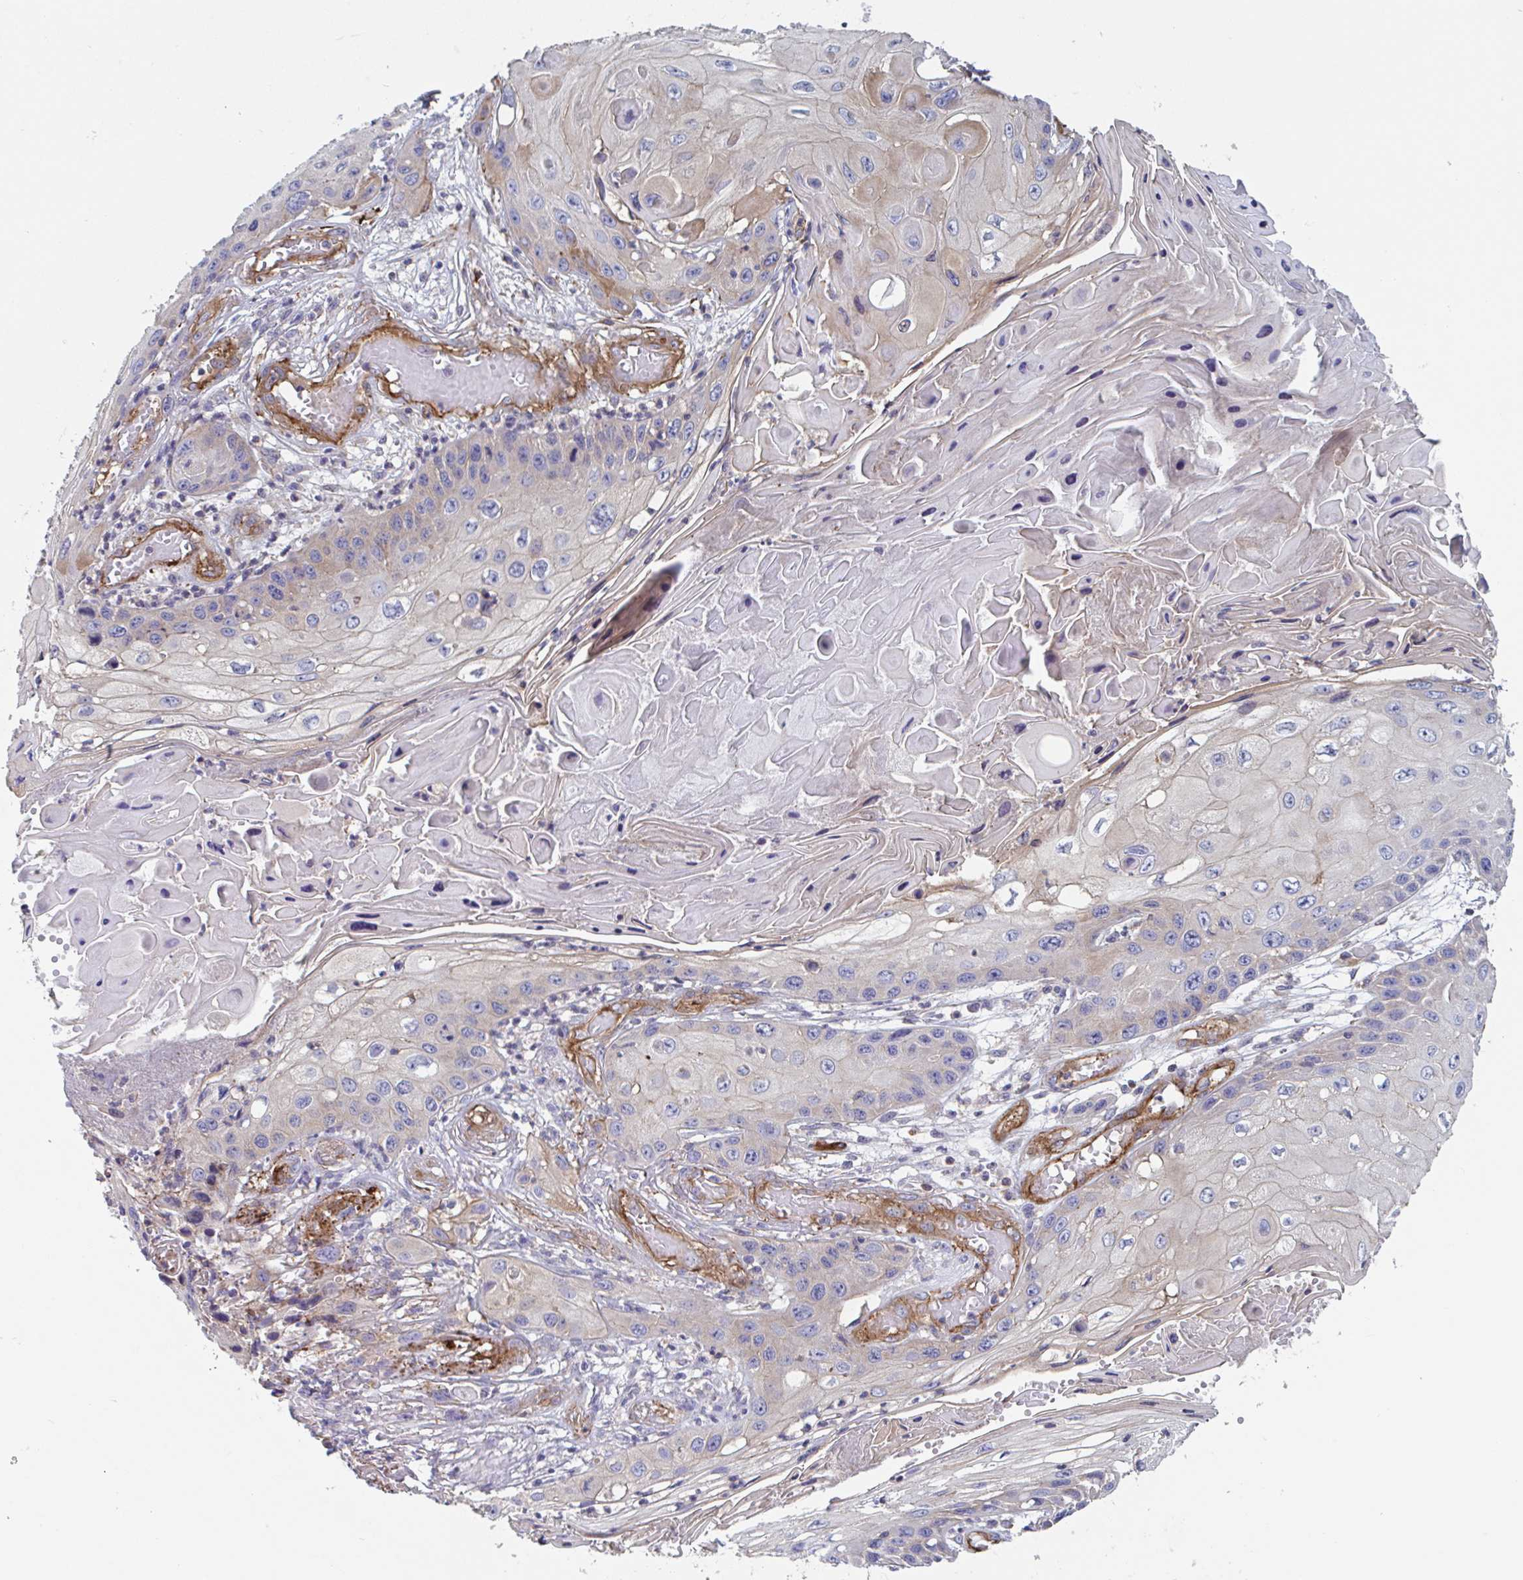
{"staining": {"intensity": "weak", "quantity": "<25%", "location": "cytoplasmic/membranous"}, "tissue": "skin cancer", "cell_type": "Tumor cells", "image_type": "cancer", "snomed": [{"axis": "morphology", "description": "Squamous cell carcinoma, NOS"}, {"axis": "topography", "description": "Skin"}, {"axis": "topography", "description": "Vulva"}], "caption": "IHC of human skin cancer (squamous cell carcinoma) demonstrates no expression in tumor cells.", "gene": "SHISA7", "patient": {"sex": "female", "age": 44}}